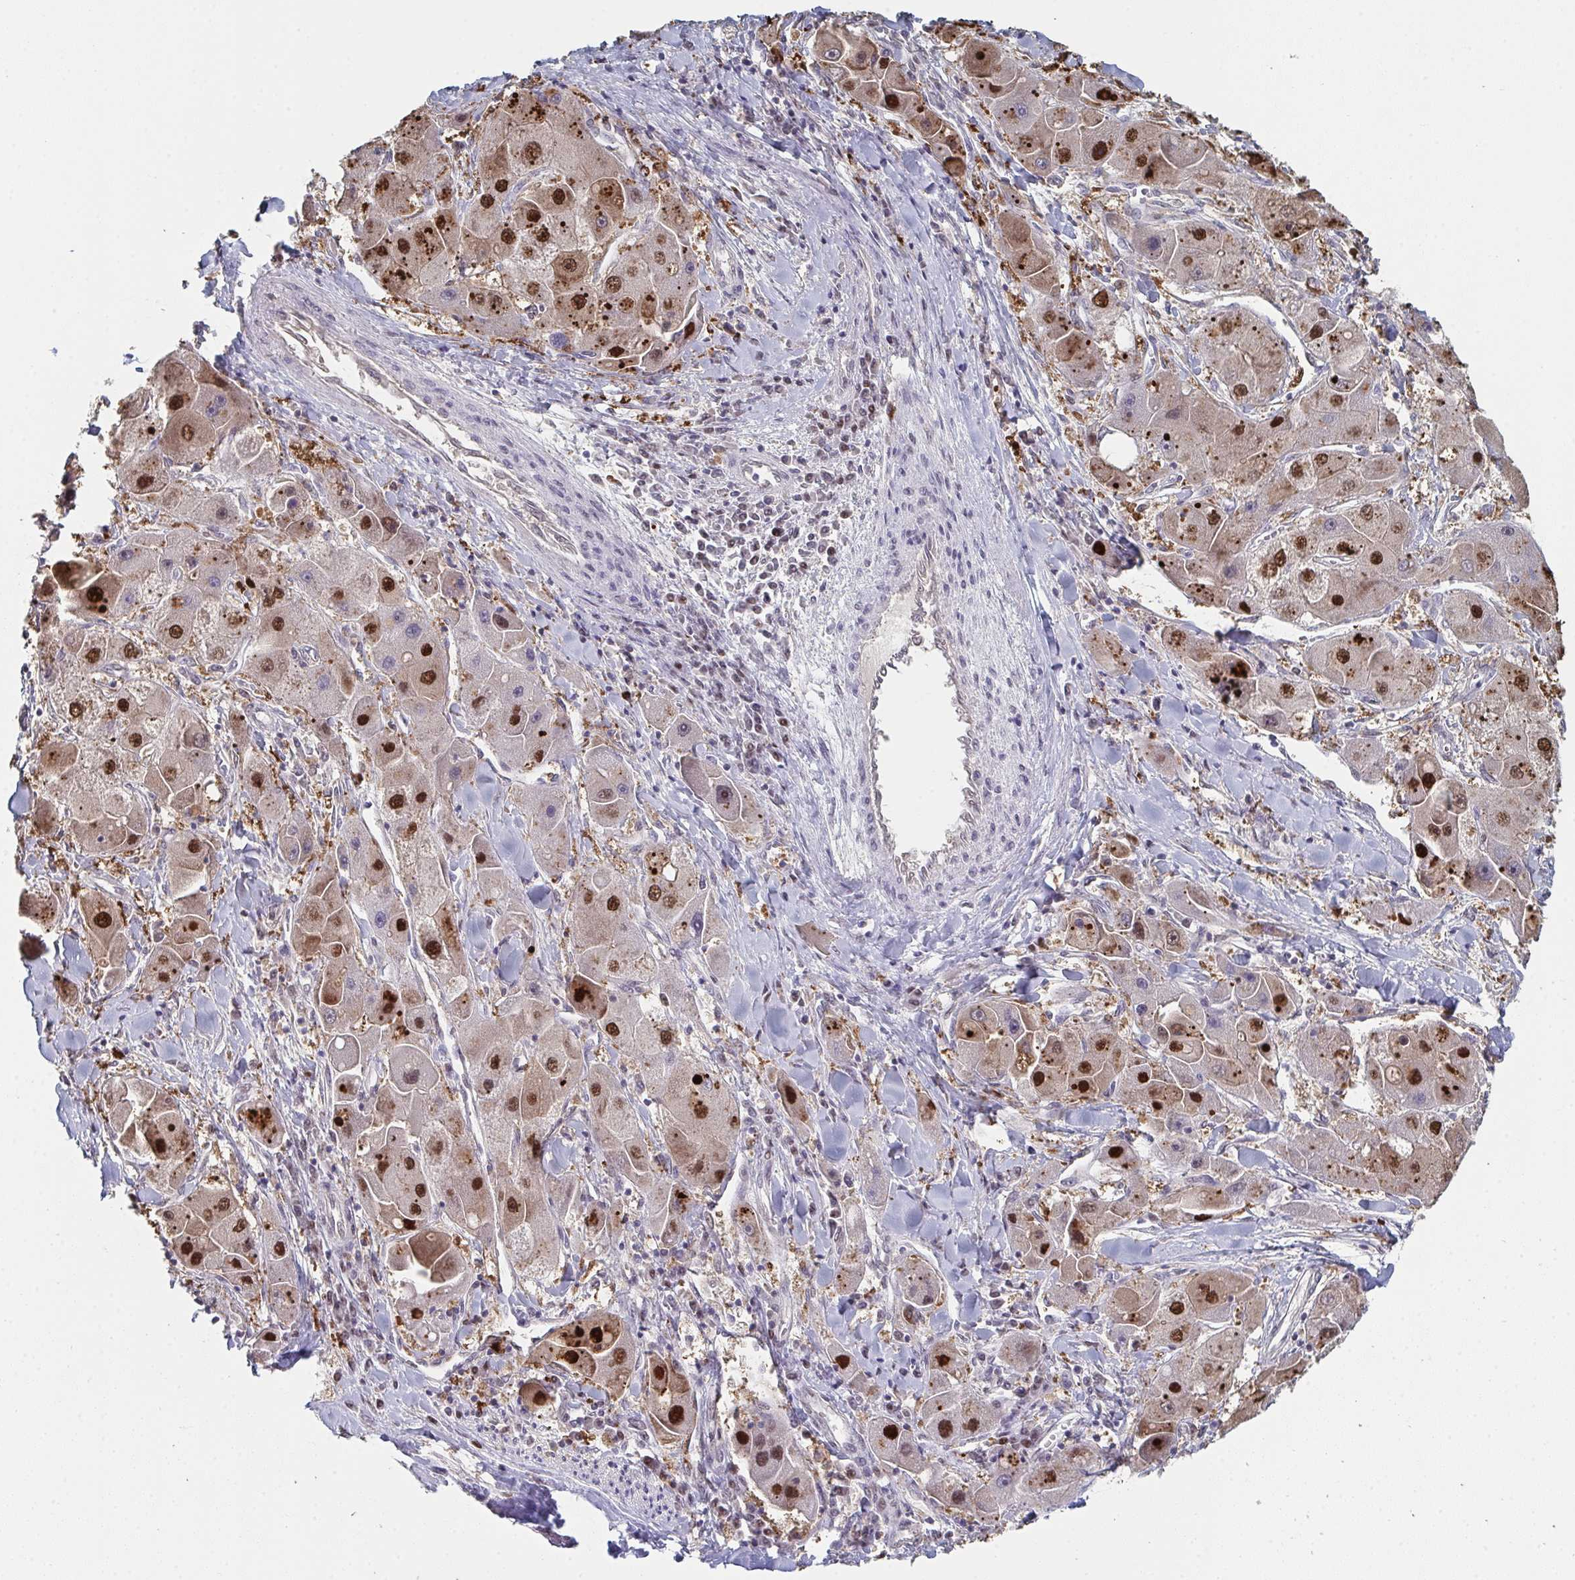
{"staining": {"intensity": "strong", "quantity": ">75%", "location": "nuclear"}, "tissue": "liver cancer", "cell_type": "Tumor cells", "image_type": "cancer", "snomed": [{"axis": "morphology", "description": "Carcinoma, Hepatocellular, NOS"}, {"axis": "topography", "description": "Liver"}], "caption": "The immunohistochemical stain highlights strong nuclear positivity in tumor cells of liver cancer tissue.", "gene": "ACD", "patient": {"sex": "male", "age": 24}}